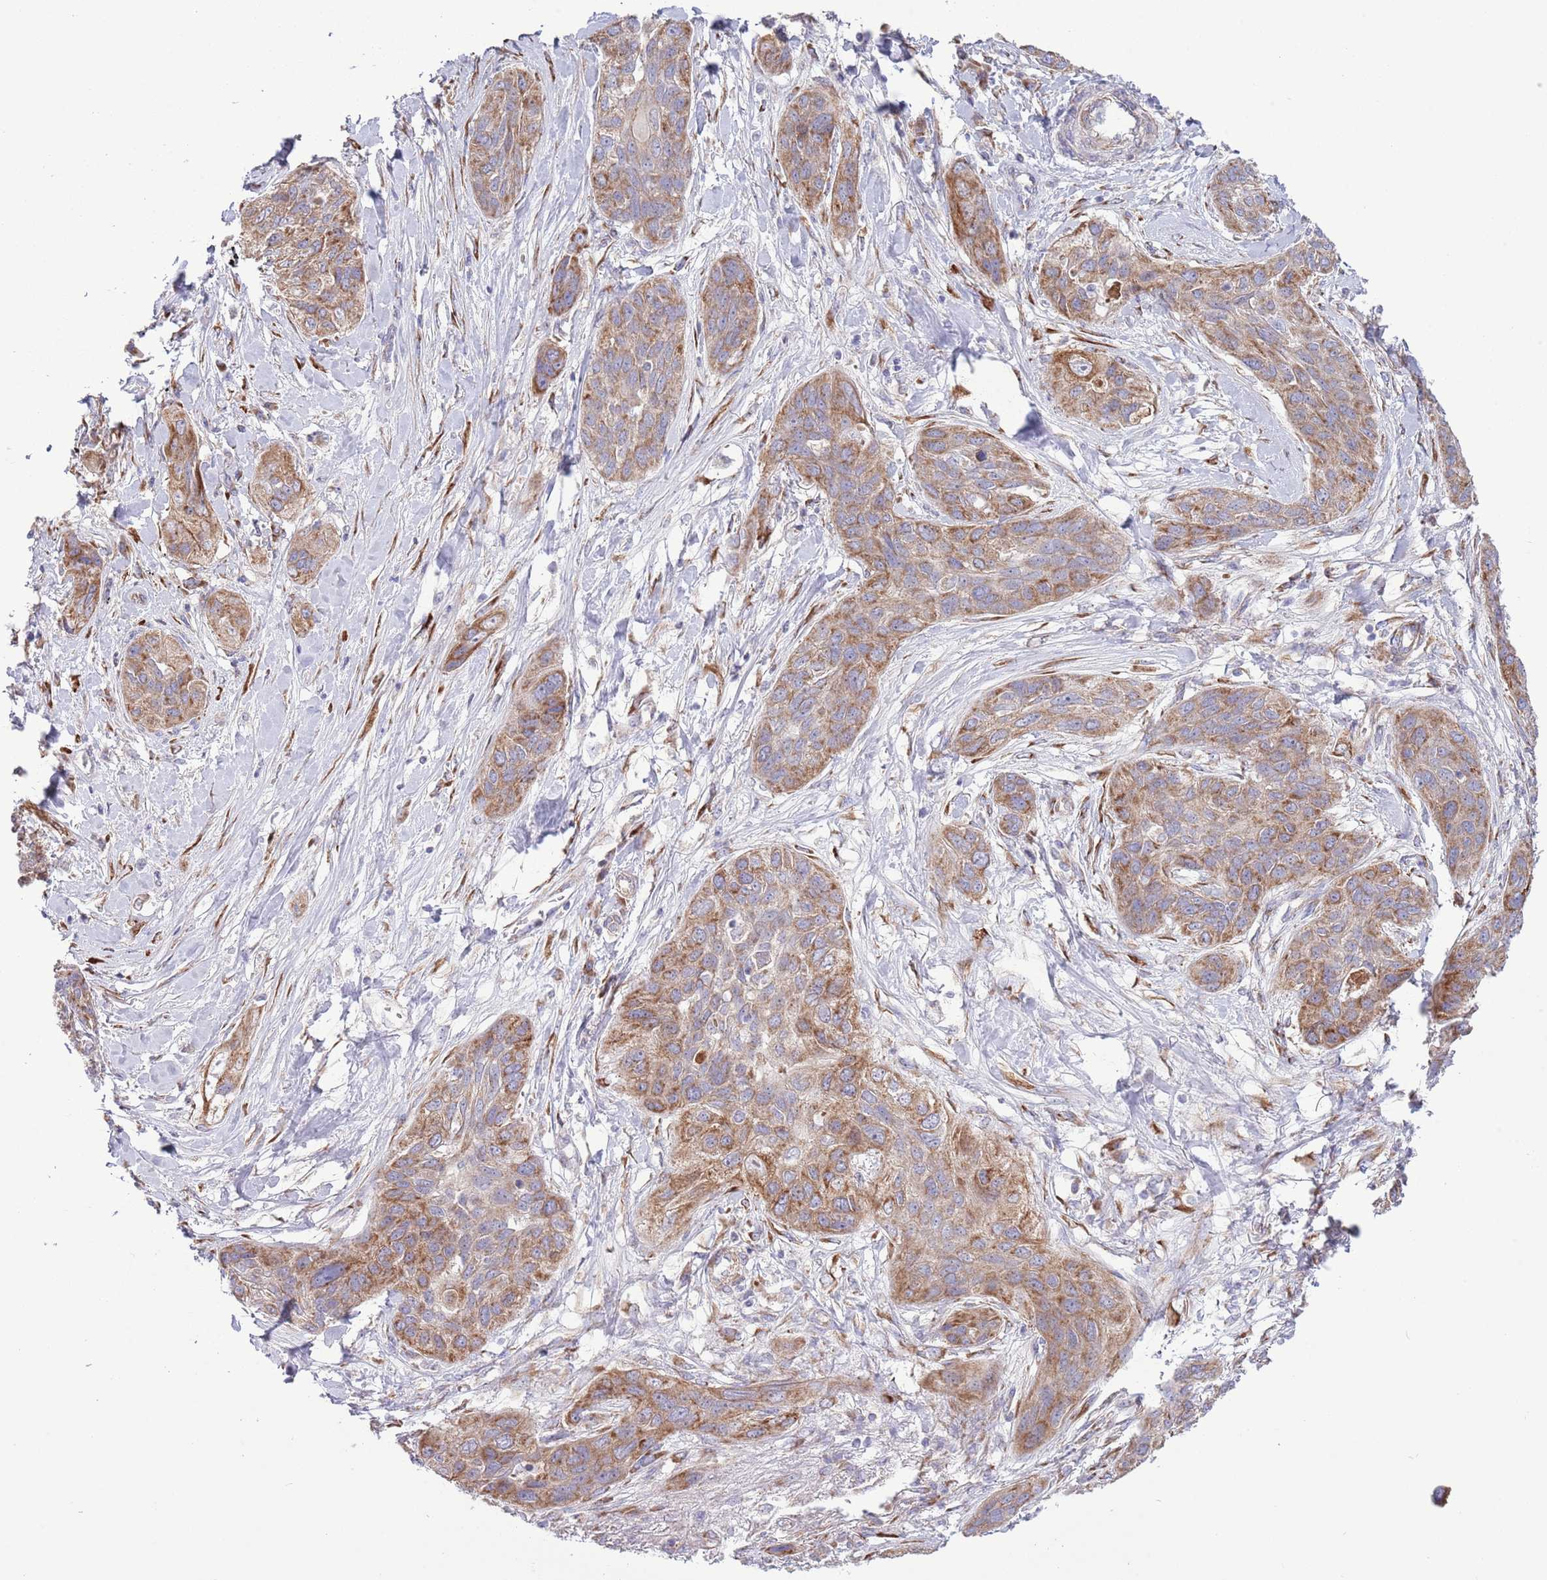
{"staining": {"intensity": "moderate", "quantity": "25%-75%", "location": "cytoplasmic/membranous"}, "tissue": "lung cancer", "cell_type": "Tumor cells", "image_type": "cancer", "snomed": [{"axis": "morphology", "description": "Squamous cell carcinoma, NOS"}, {"axis": "topography", "description": "Lung"}], "caption": "Protein staining displays moderate cytoplasmic/membranous expression in about 25%-75% of tumor cells in lung cancer.", "gene": "TOMM5", "patient": {"sex": "female", "age": 70}}